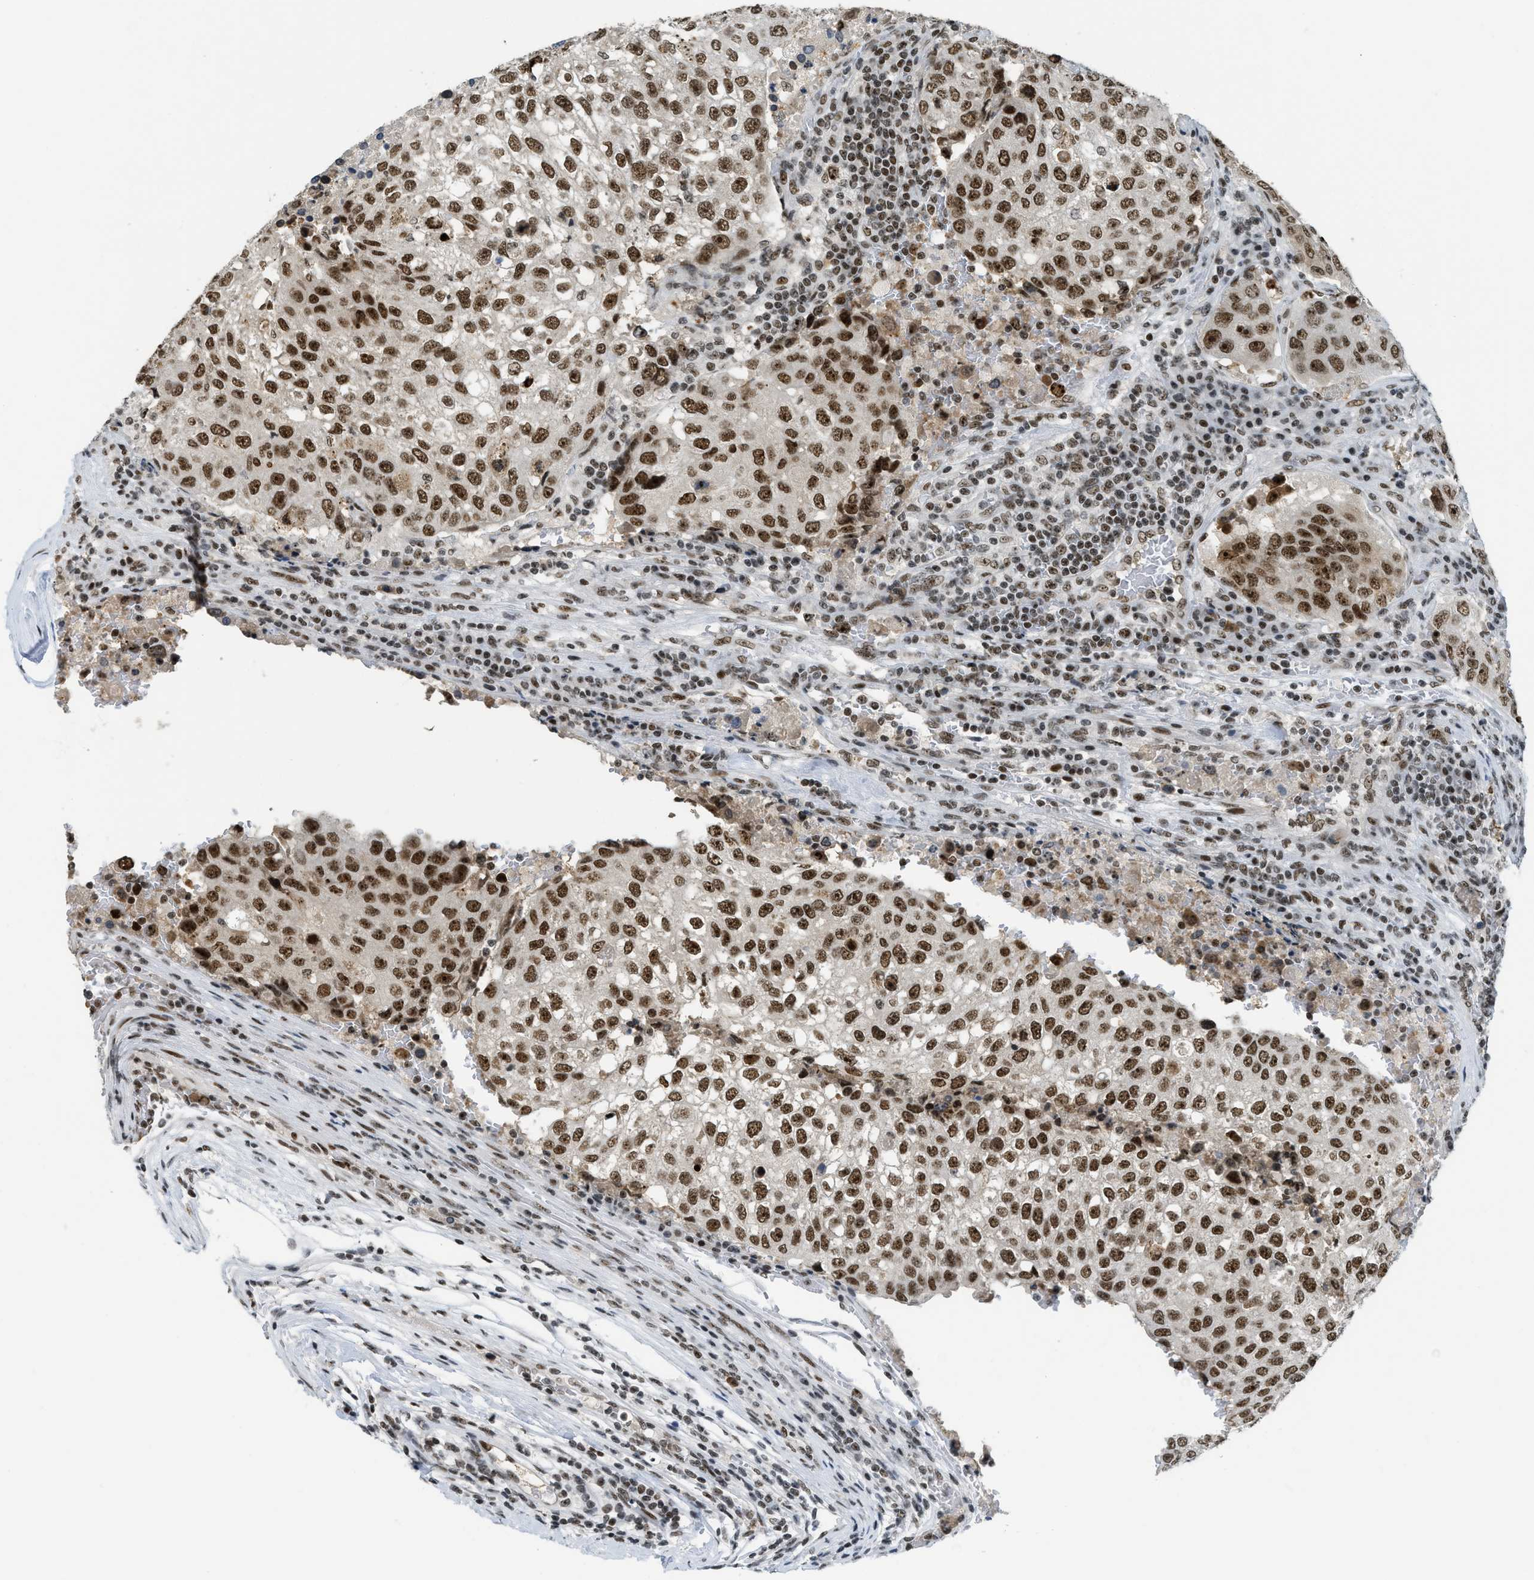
{"staining": {"intensity": "strong", "quantity": ">75%", "location": "nuclear"}, "tissue": "urothelial cancer", "cell_type": "Tumor cells", "image_type": "cancer", "snomed": [{"axis": "morphology", "description": "Urothelial carcinoma, High grade"}, {"axis": "topography", "description": "Lymph node"}, {"axis": "topography", "description": "Urinary bladder"}], "caption": "IHC of urothelial cancer reveals high levels of strong nuclear staining in approximately >75% of tumor cells. (DAB IHC, brown staining for protein, blue staining for nuclei).", "gene": "URB1", "patient": {"sex": "male", "age": 51}}